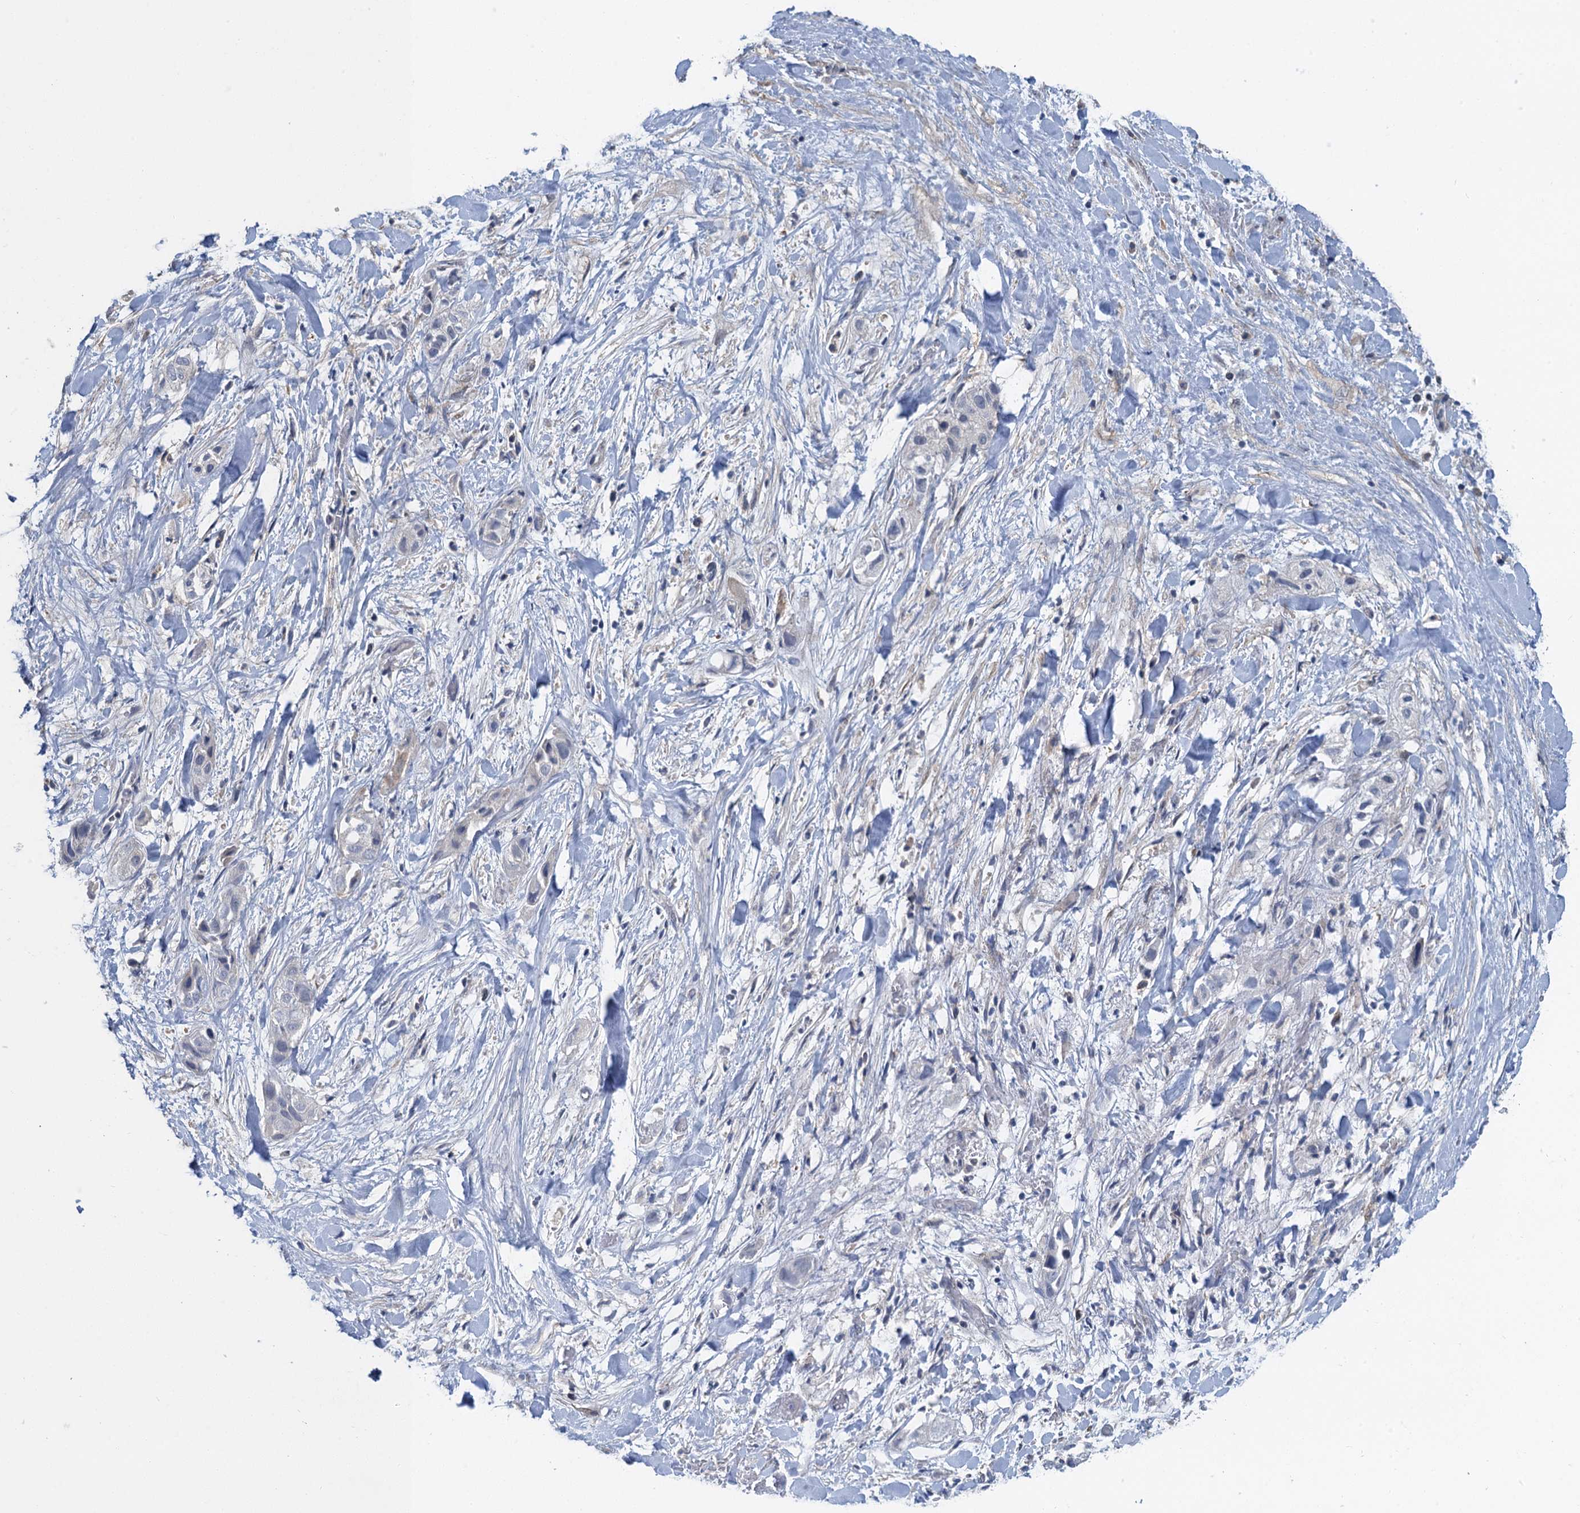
{"staining": {"intensity": "negative", "quantity": "none", "location": "none"}, "tissue": "liver cancer", "cell_type": "Tumor cells", "image_type": "cancer", "snomed": [{"axis": "morphology", "description": "Cholangiocarcinoma"}, {"axis": "topography", "description": "Liver"}], "caption": "DAB immunohistochemical staining of liver cholangiocarcinoma exhibits no significant positivity in tumor cells.", "gene": "MRFAP1", "patient": {"sex": "female", "age": 52}}